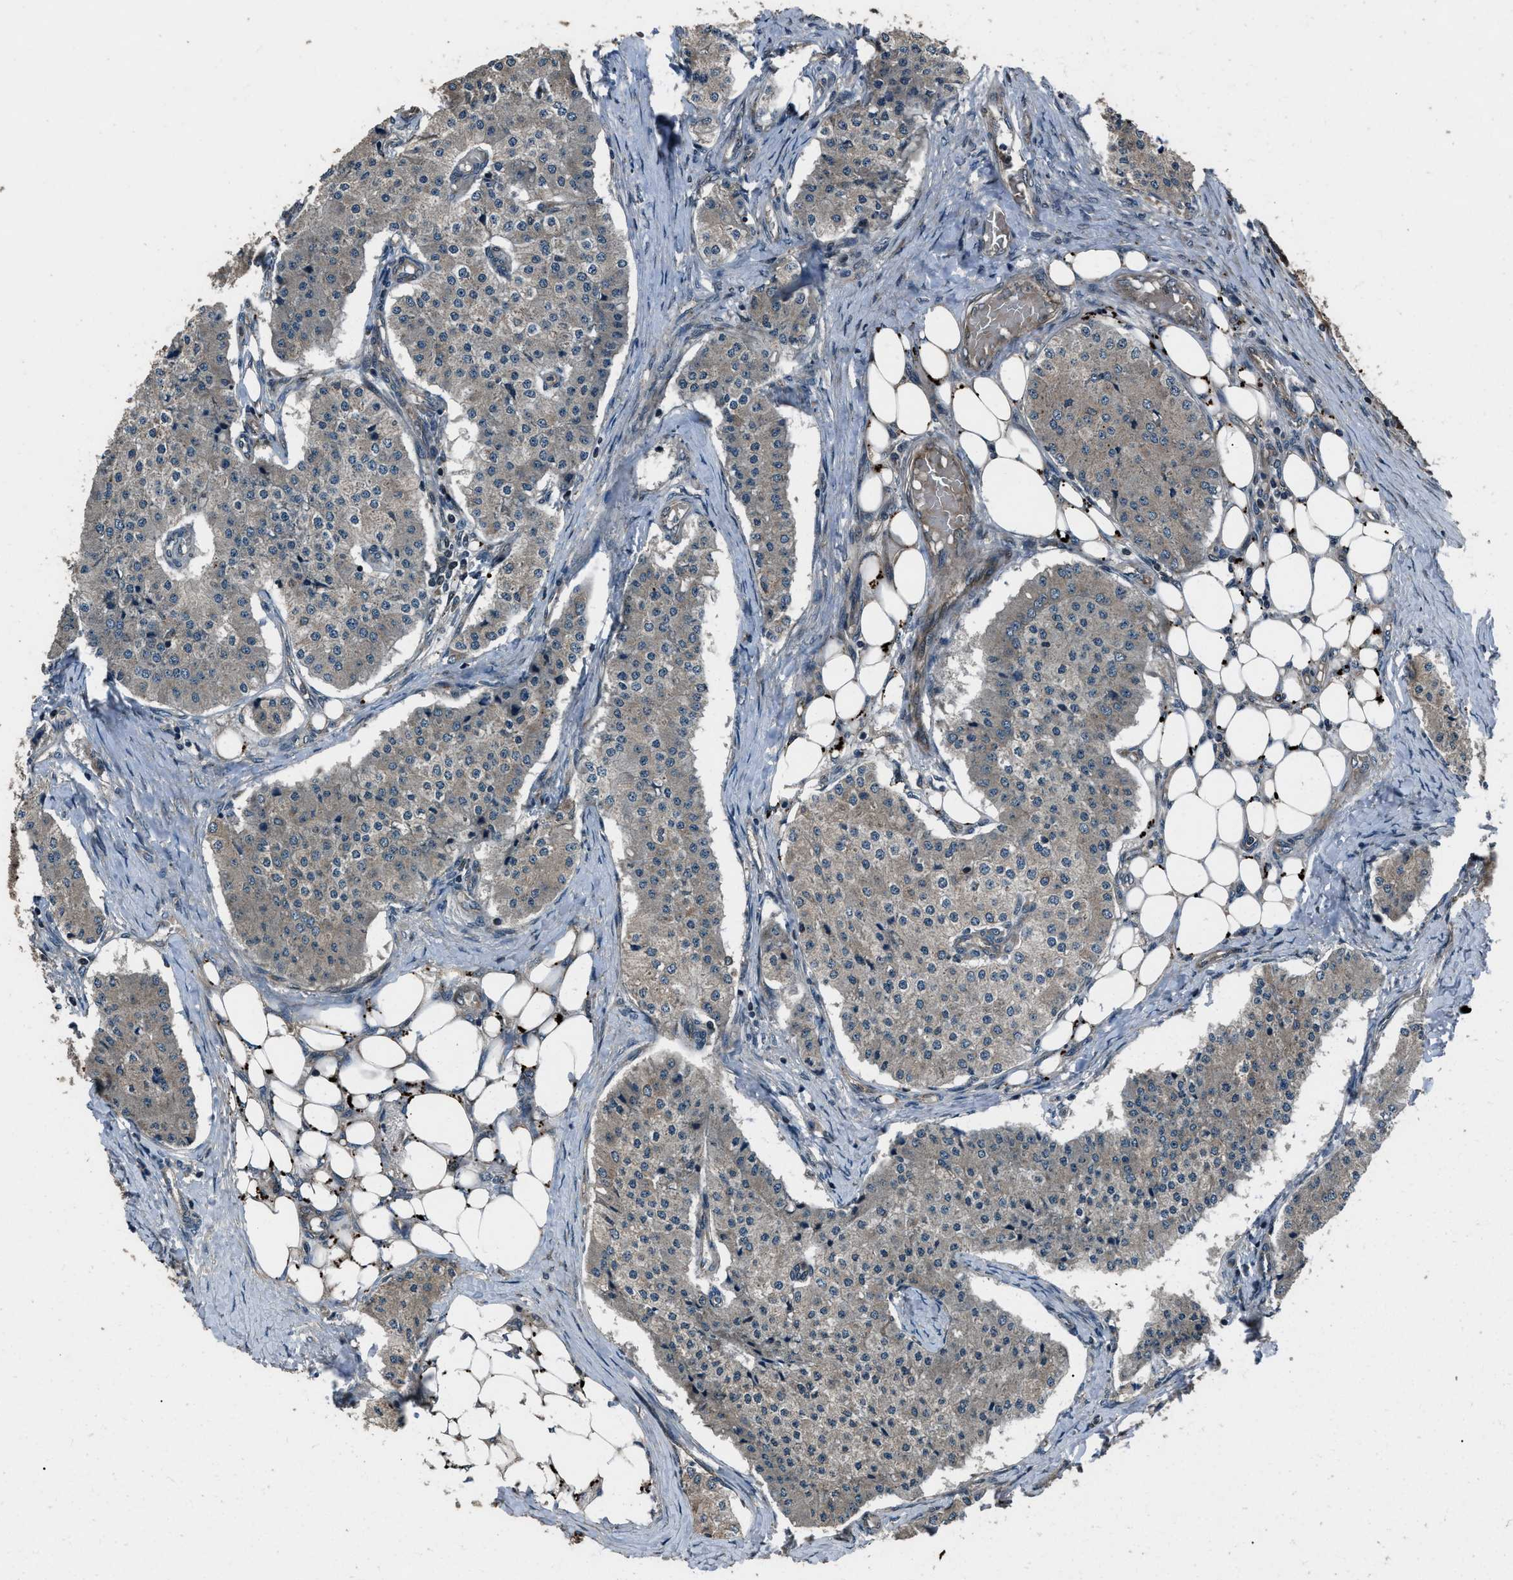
{"staining": {"intensity": "weak", "quantity": ">75%", "location": "cytoplasmic/membranous"}, "tissue": "carcinoid", "cell_type": "Tumor cells", "image_type": "cancer", "snomed": [{"axis": "morphology", "description": "Carcinoid, malignant, NOS"}, {"axis": "topography", "description": "Colon"}], "caption": "Malignant carcinoid stained with immunohistochemistry (IHC) shows weak cytoplasmic/membranous positivity in about >75% of tumor cells. The protein of interest is stained brown, and the nuclei are stained in blue (DAB (3,3'-diaminobenzidine) IHC with brightfield microscopy, high magnification).", "gene": "IRAK4", "patient": {"sex": "female", "age": 52}}